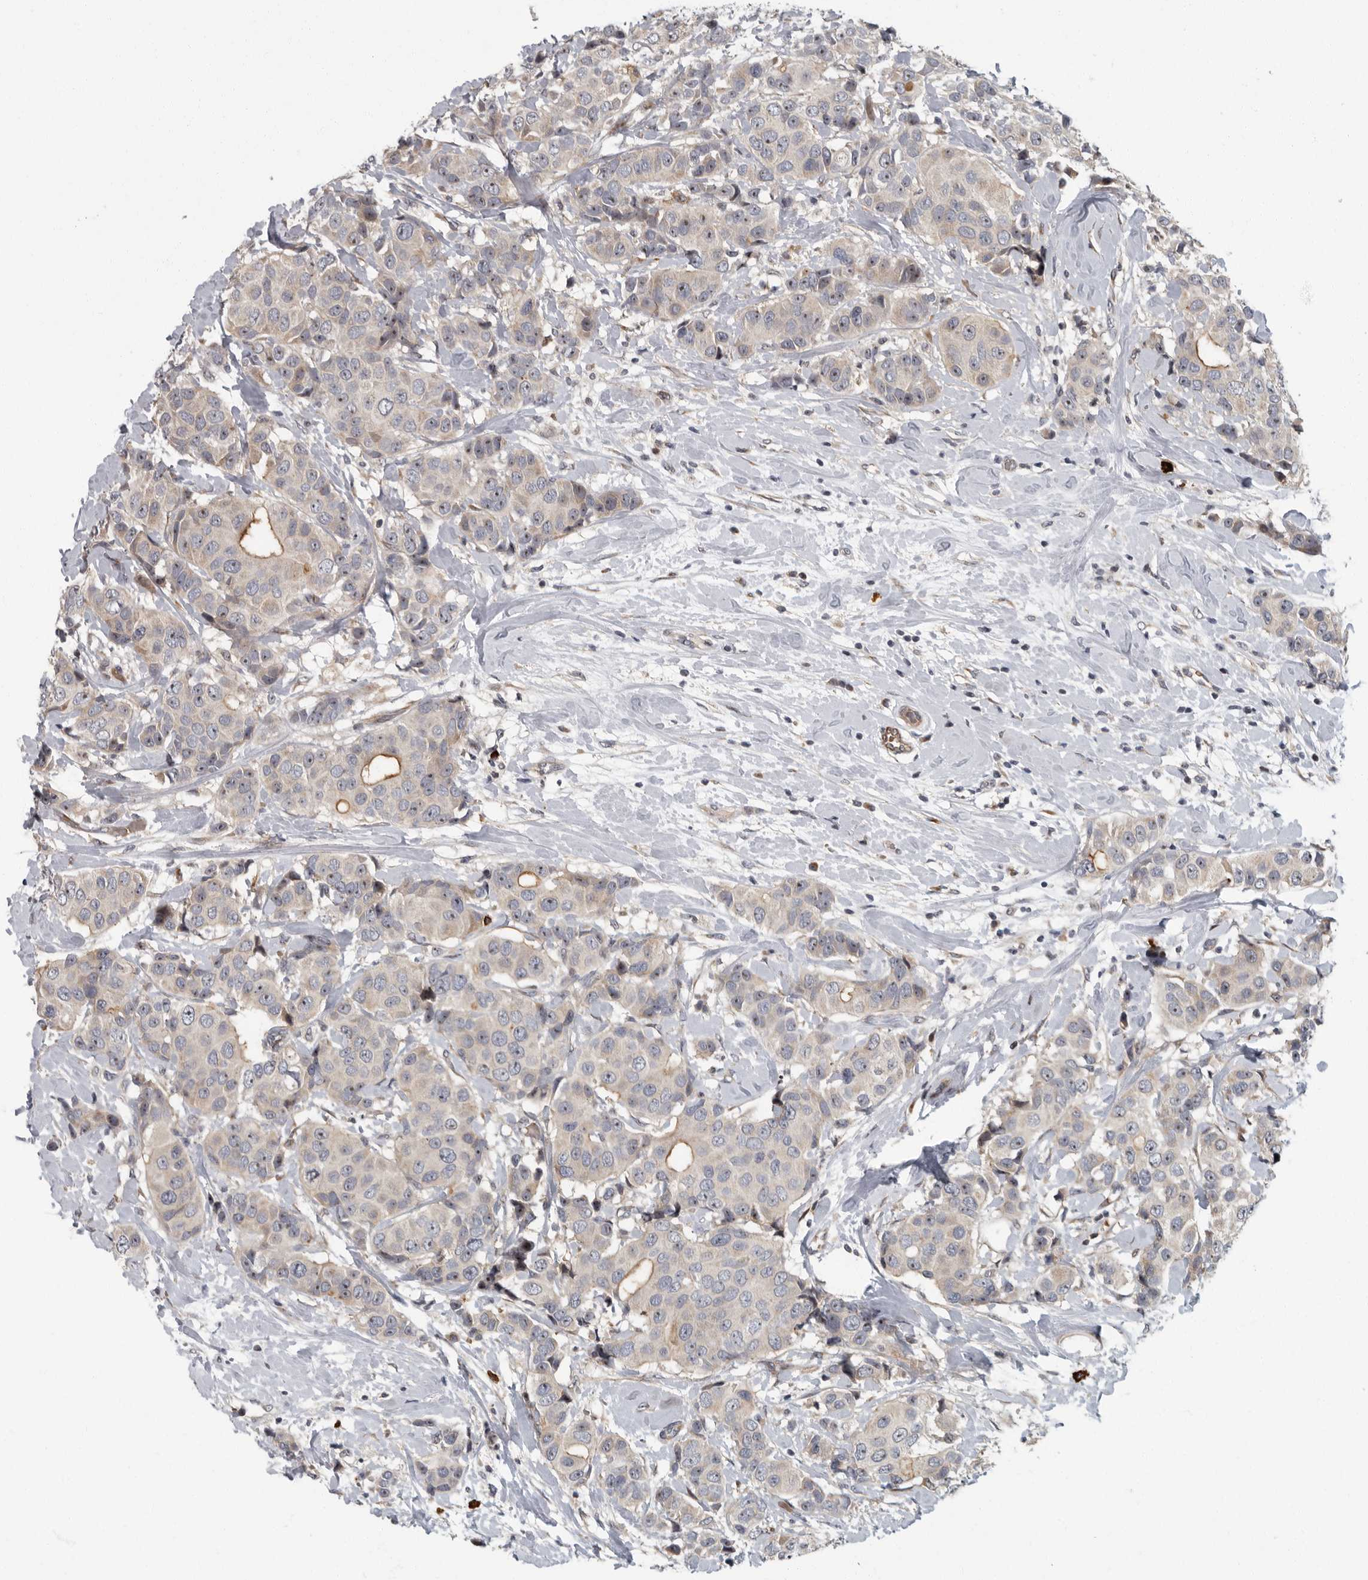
{"staining": {"intensity": "weak", "quantity": "<25%", "location": "cytoplasmic/membranous"}, "tissue": "breast cancer", "cell_type": "Tumor cells", "image_type": "cancer", "snomed": [{"axis": "morphology", "description": "Normal tissue, NOS"}, {"axis": "morphology", "description": "Duct carcinoma"}, {"axis": "topography", "description": "Breast"}], "caption": "Tumor cells are negative for protein expression in human breast cancer (infiltrating ductal carcinoma).", "gene": "PDCD11", "patient": {"sex": "female", "age": 39}}